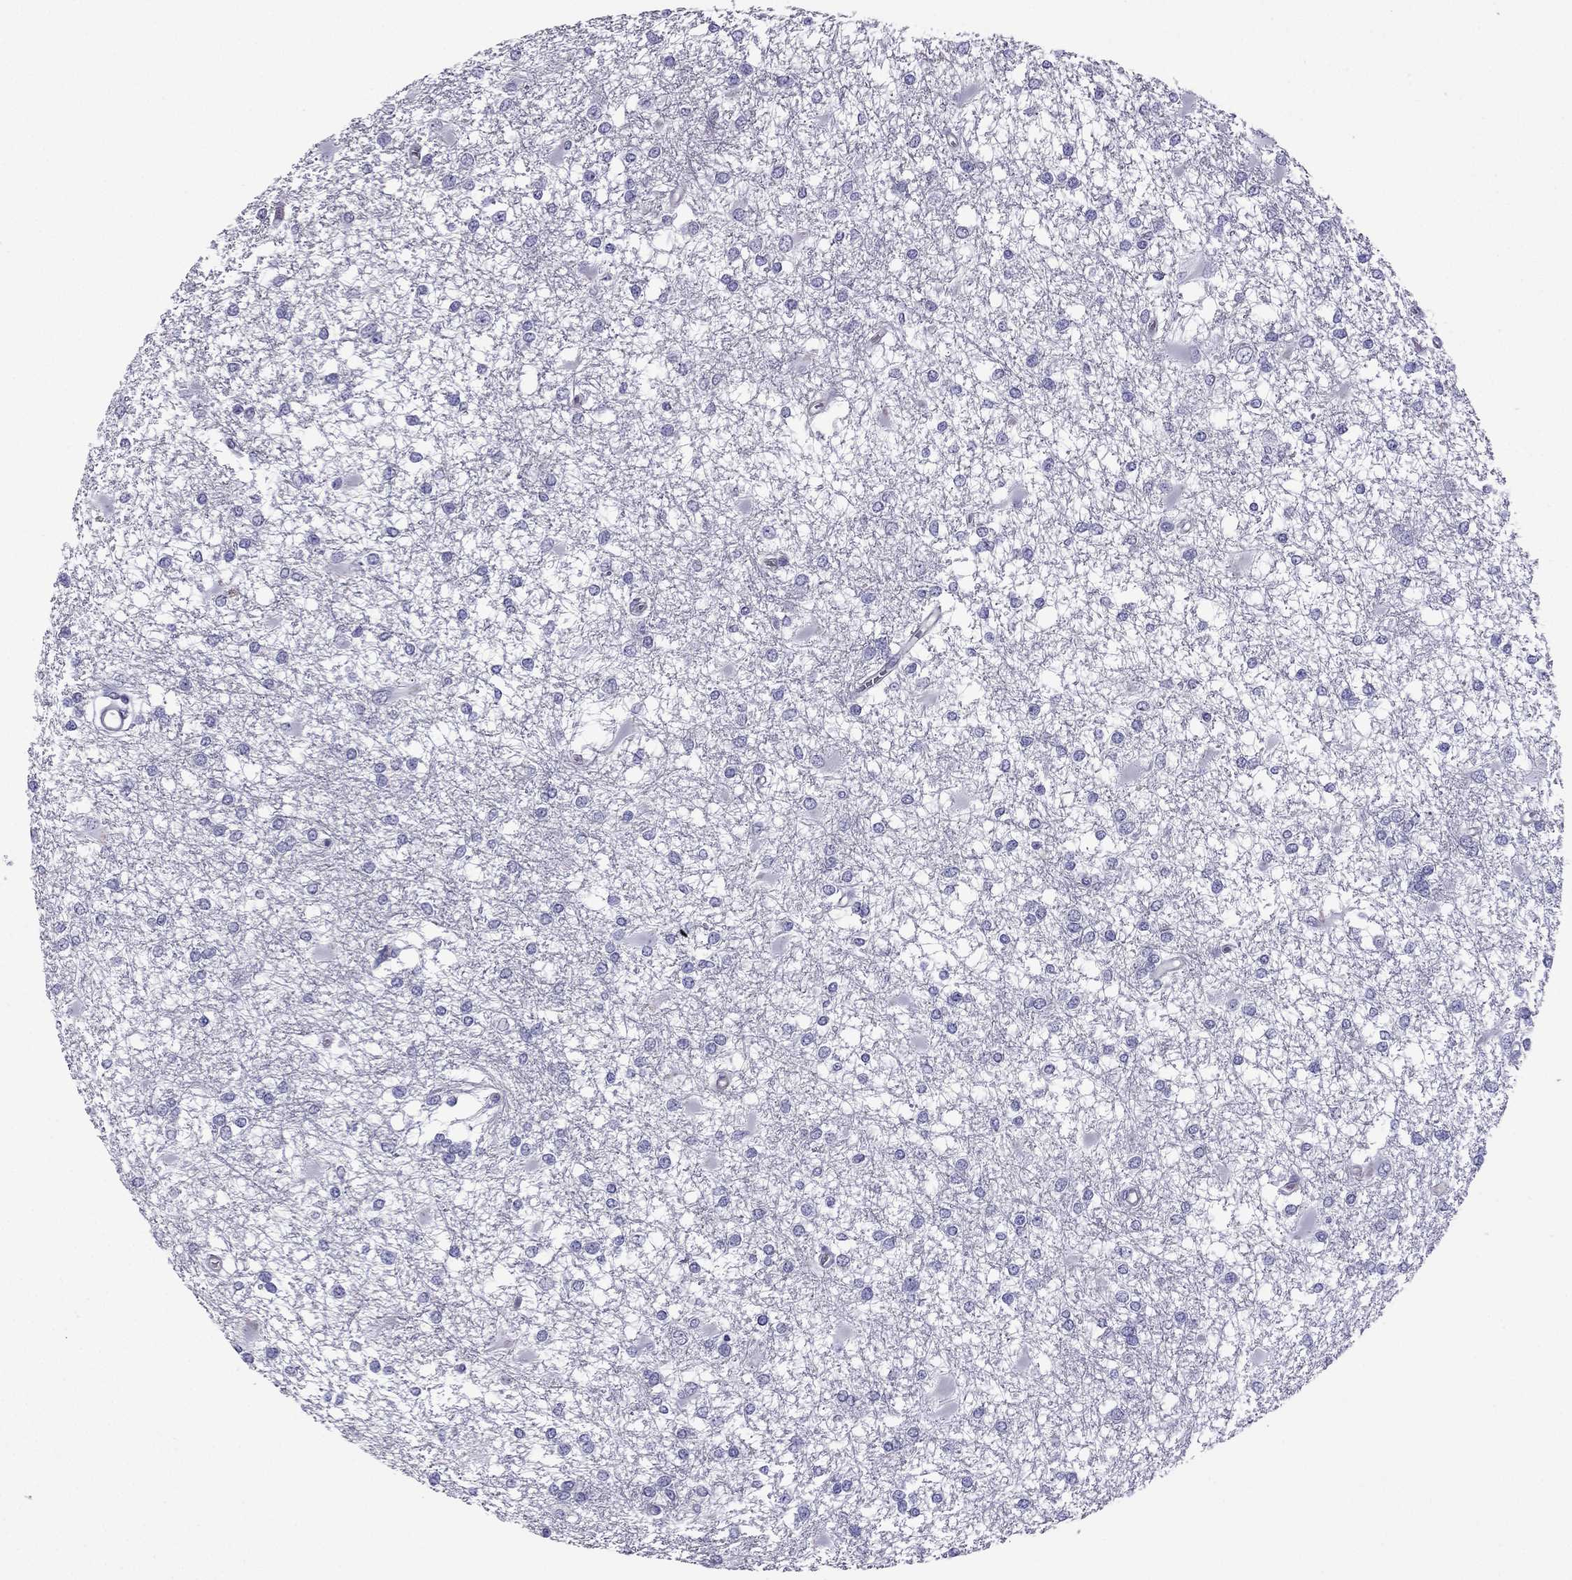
{"staining": {"intensity": "negative", "quantity": "none", "location": "none"}, "tissue": "glioma", "cell_type": "Tumor cells", "image_type": "cancer", "snomed": [{"axis": "morphology", "description": "Glioma, malignant, High grade"}, {"axis": "topography", "description": "Cerebral cortex"}], "caption": "High magnification brightfield microscopy of malignant glioma (high-grade) stained with DAB (brown) and counterstained with hematoxylin (blue): tumor cells show no significant staining.", "gene": "GJA8", "patient": {"sex": "male", "age": 79}}